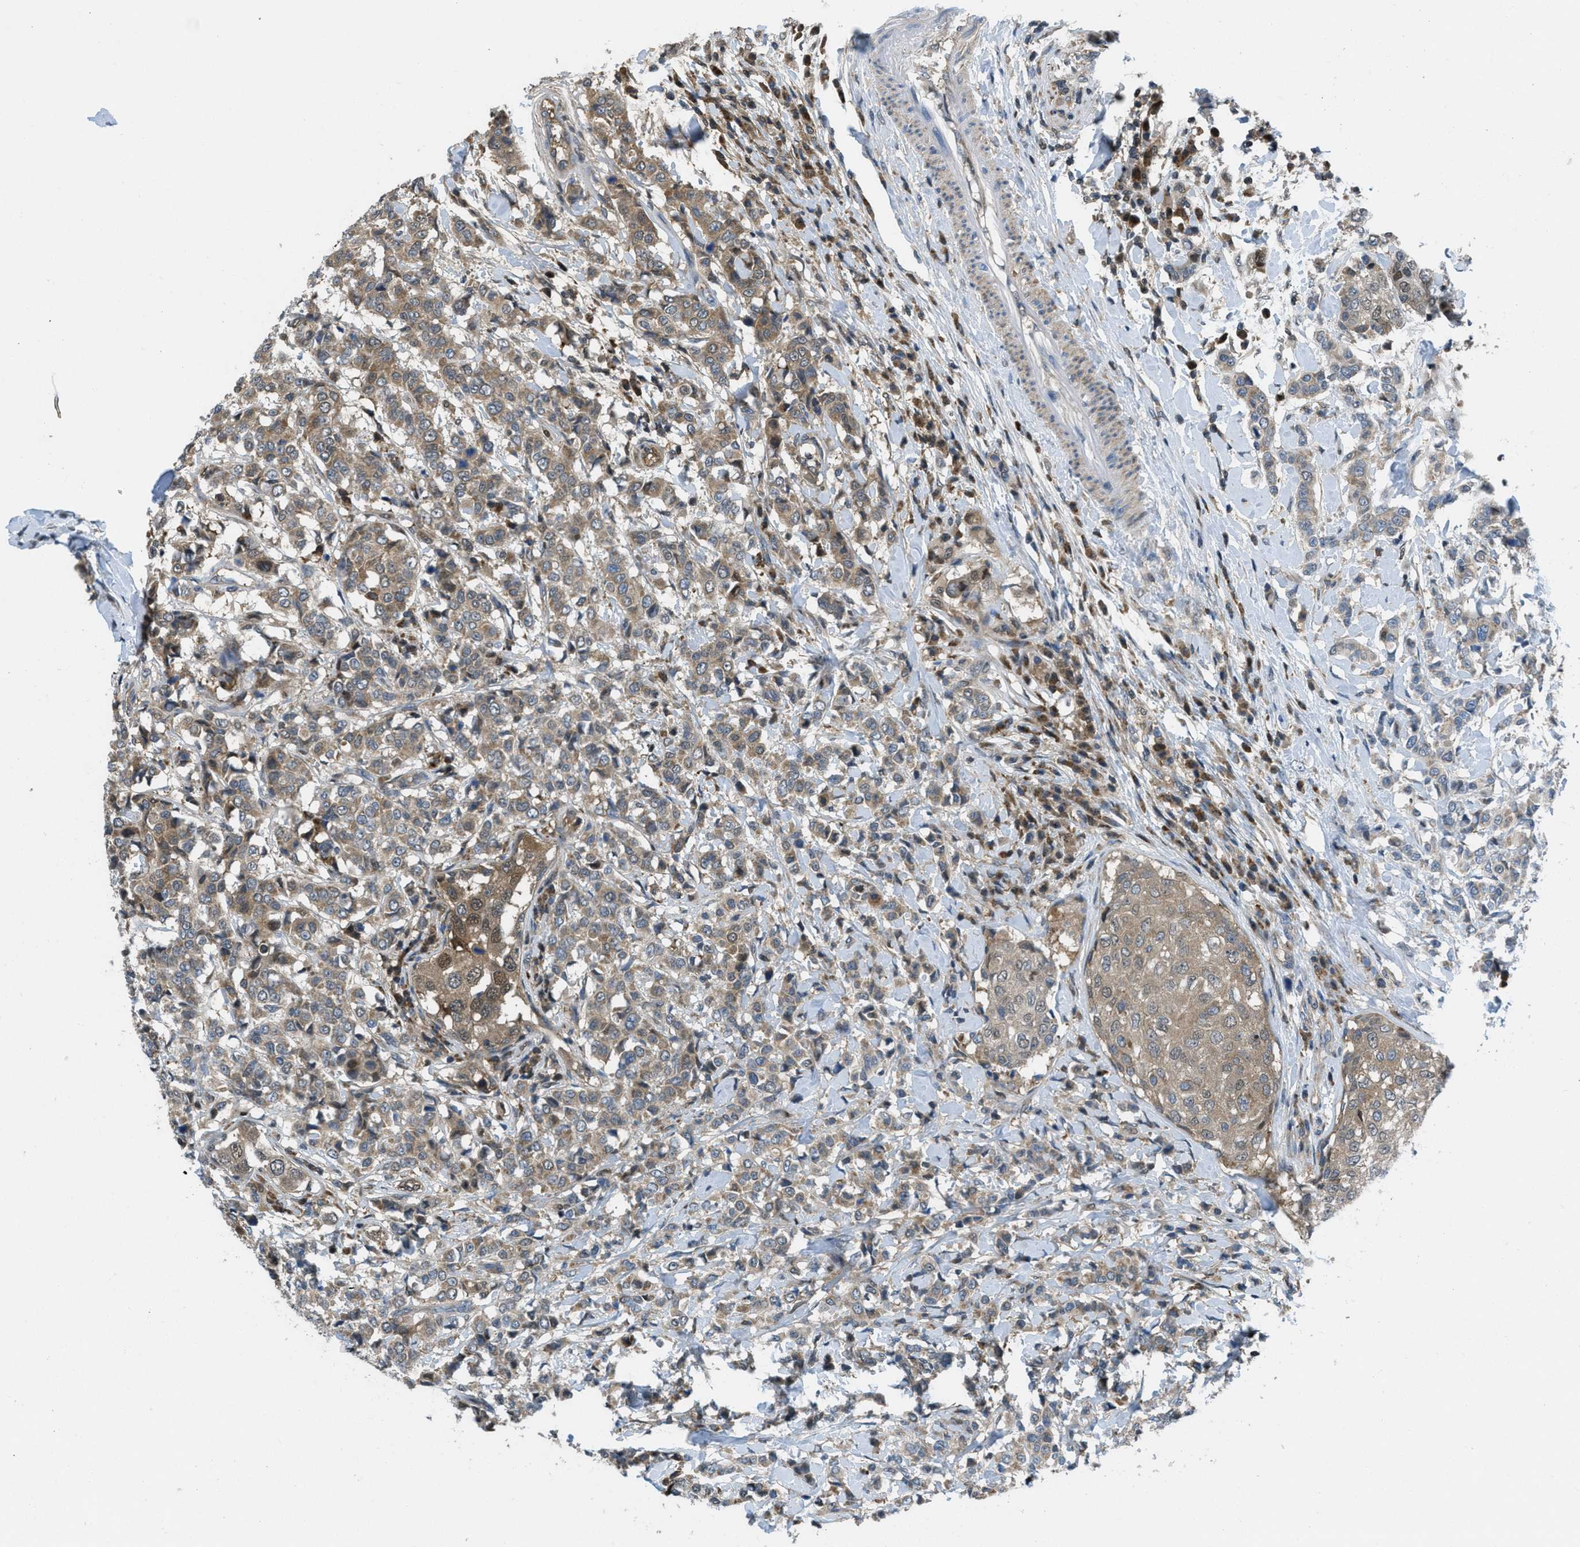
{"staining": {"intensity": "moderate", "quantity": ">75%", "location": "cytoplasmic/membranous"}, "tissue": "breast cancer", "cell_type": "Tumor cells", "image_type": "cancer", "snomed": [{"axis": "morphology", "description": "Duct carcinoma"}, {"axis": "topography", "description": "Breast"}], "caption": "Moderate cytoplasmic/membranous staining for a protein is identified in approximately >75% of tumor cells of intraductal carcinoma (breast) using immunohistochemistry.", "gene": "PIP5K1C", "patient": {"sex": "female", "age": 27}}